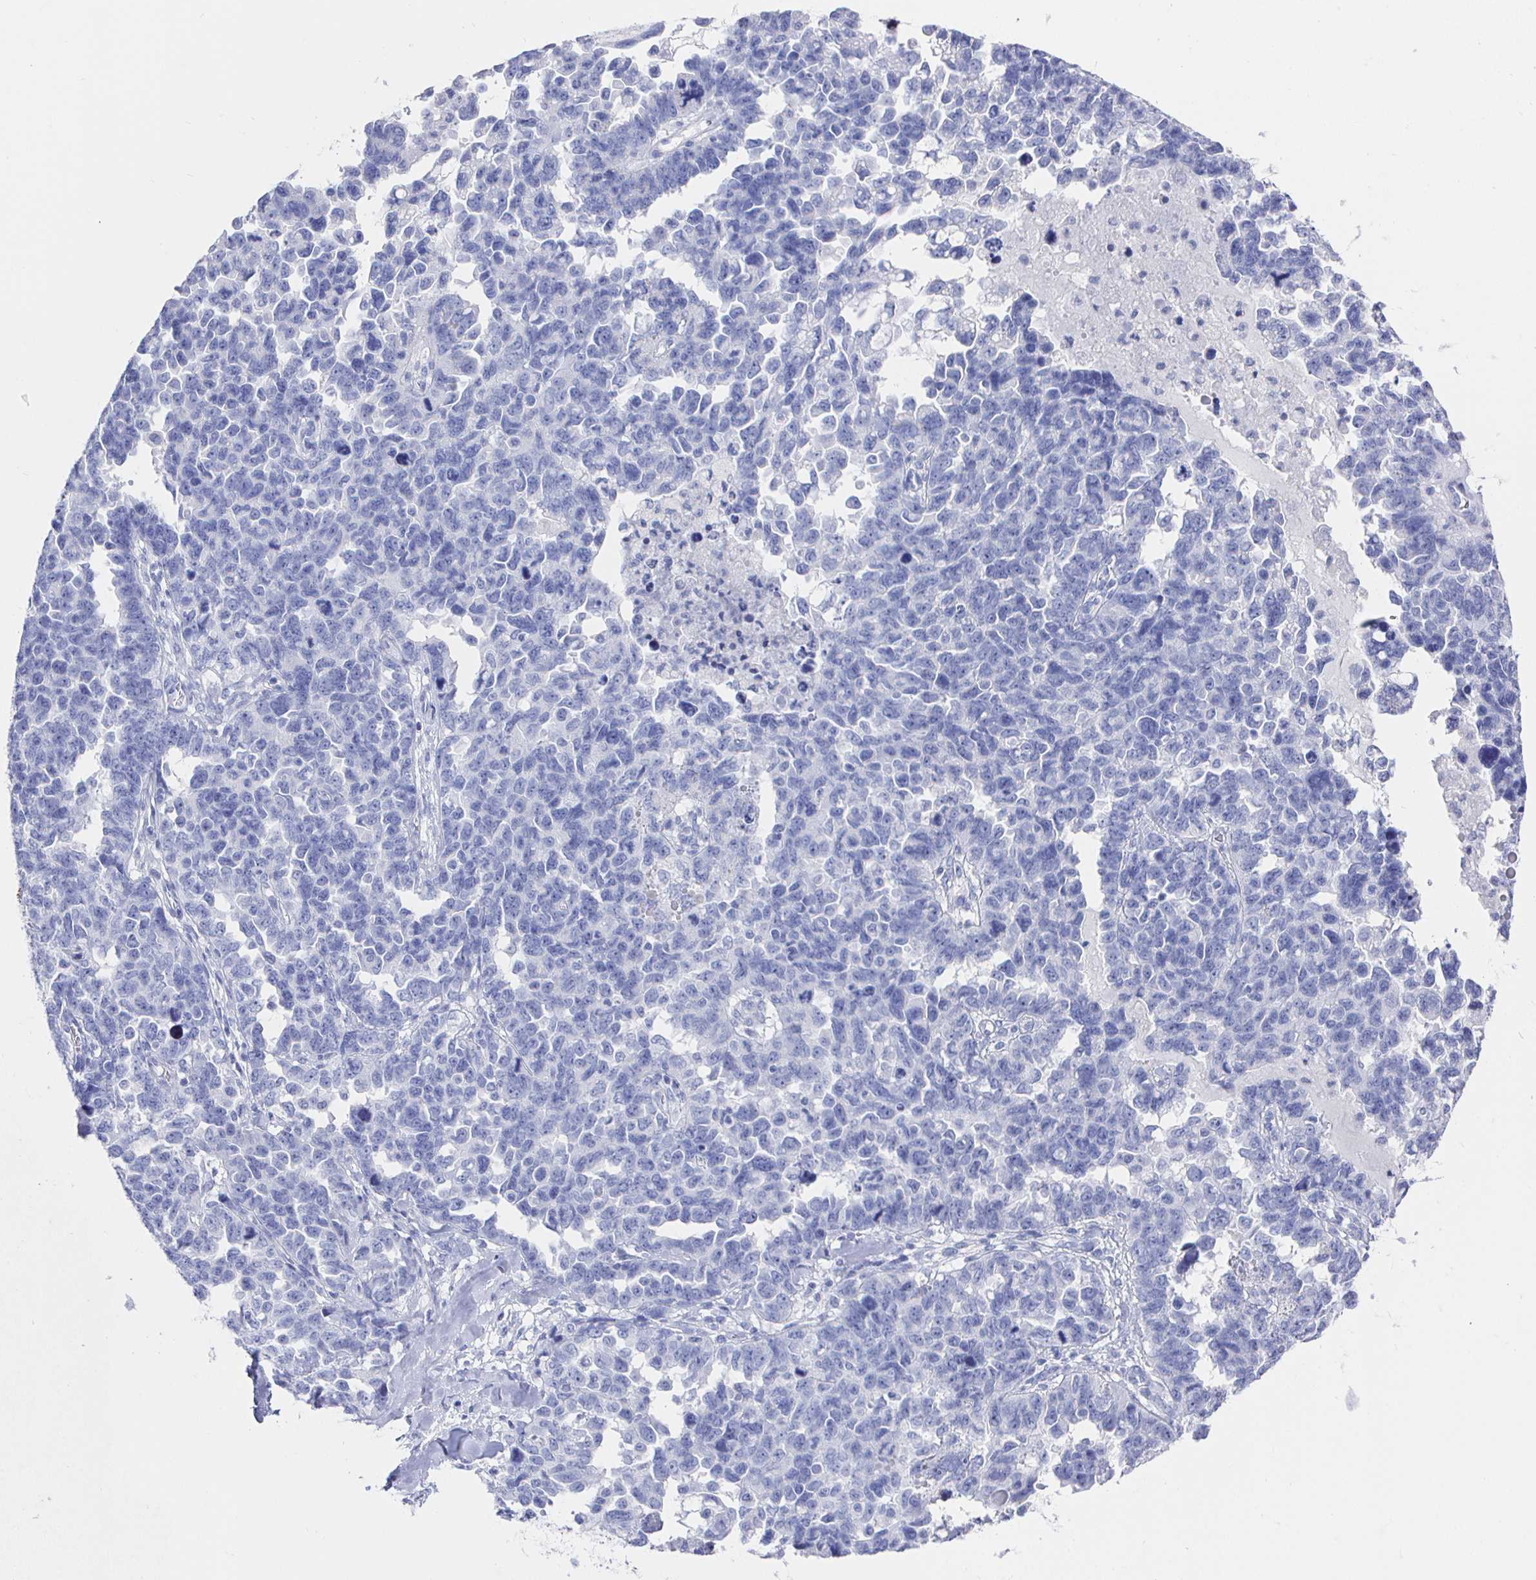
{"staining": {"intensity": "negative", "quantity": "none", "location": "none"}, "tissue": "ovarian cancer", "cell_type": "Tumor cells", "image_type": "cancer", "snomed": [{"axis": "morphology", "description": "Cystadenocarcinoma, serous, NOS"}, {"axis": "topography", "description": "Ovary"}], "caption": "This is a micrograph of IHC staining of ovarian serous cystadenocarcinoma, which shows no positivity in tumor cells.", "gene": "CLCA1", "patient": {"sex": "female", "age": 69}}